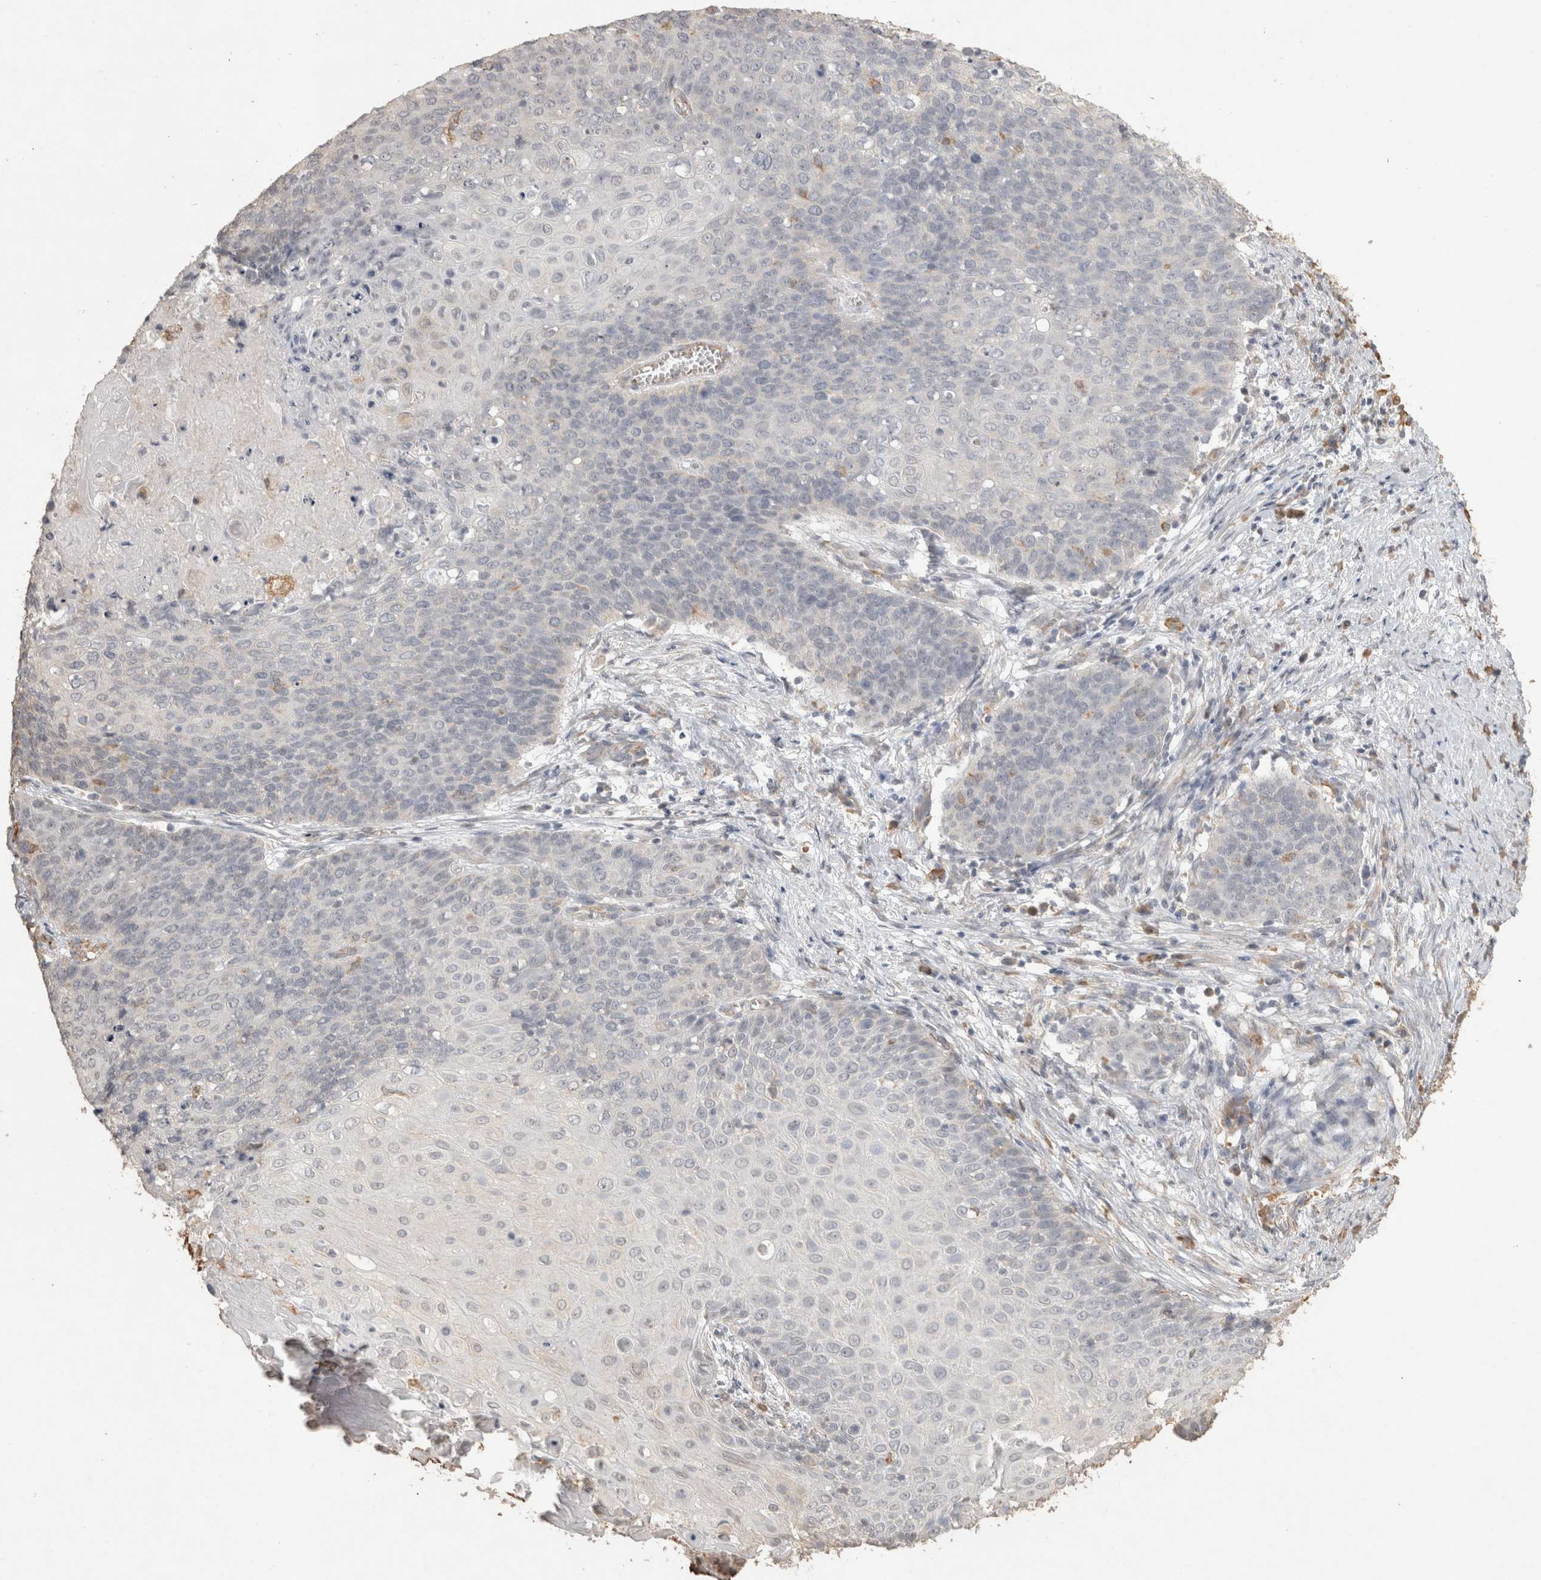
{"staining": {"intensity": "negative", "quantity": "none", "location": "none"}, "tissue": "cervical cancer", "cell_type": "Tumor cells", "image_type": "cancer", "snomed": [{"axis": "morphology", "description": "Squamous cell carcinoma, NOS"}, {"axis": "topography", "description": "Cervix"}], "caption": "IHC of human cervical cancer (squamous cell carcinoma) shows no staining in tumor cells.", "gene": "REPS2", "patient": {"sex": "female", "age": 39}}